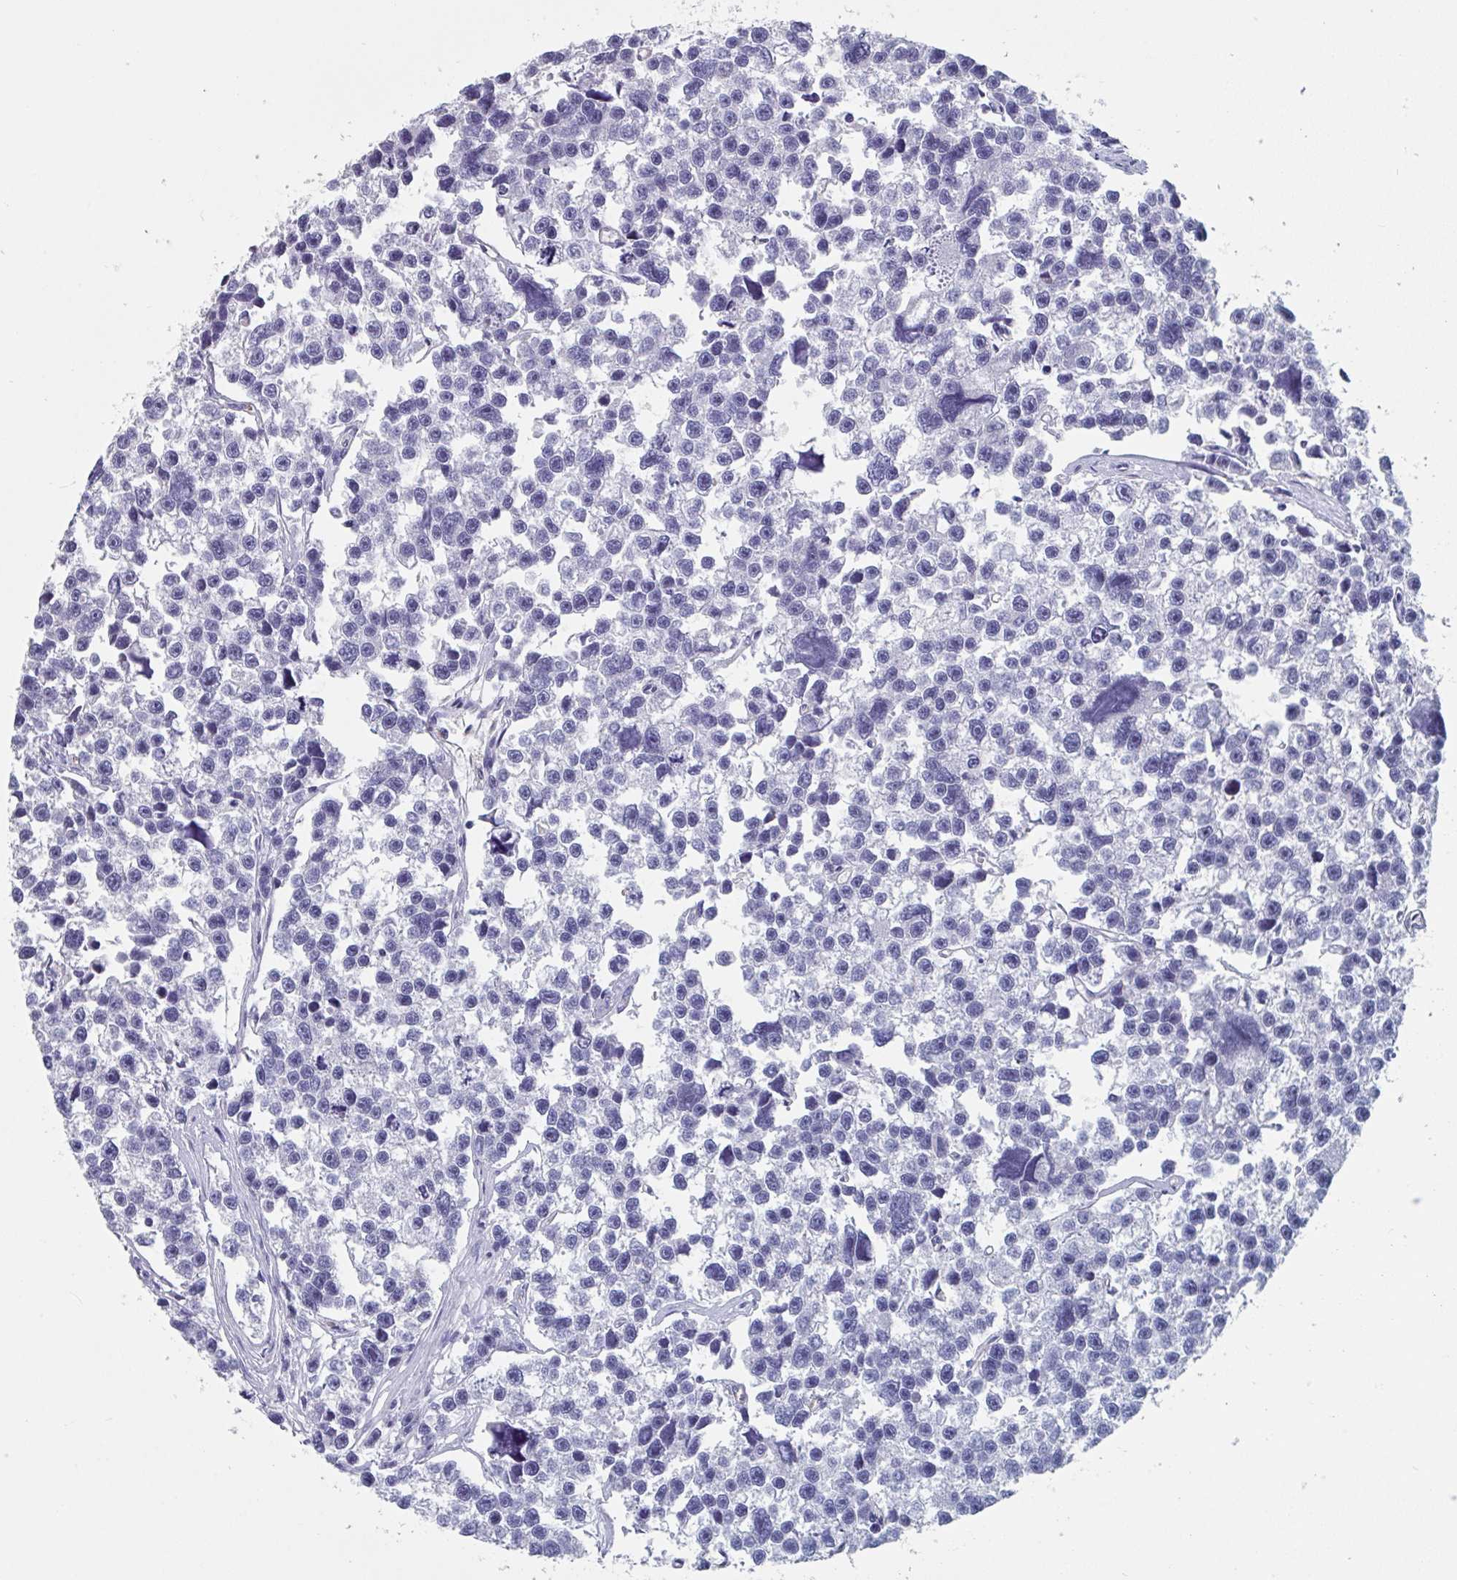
{"staining": {"intensity": "negative", "quantity": "none", "location": "none"}, "tissue": "testis cancer", "cell_type": "Tumor cells", "image_type": "cancer", "snomed": [{"axis": "morphology", "description": "Seminoma, NOS"}, {"axis": "topography", "description": "Testis"}], "caption": "Protein analysis of testis seminoma reveals no significant expression in tumor cells.", "gene": "ABHD16A", "patient": {"sex": "male", "age": 26}}